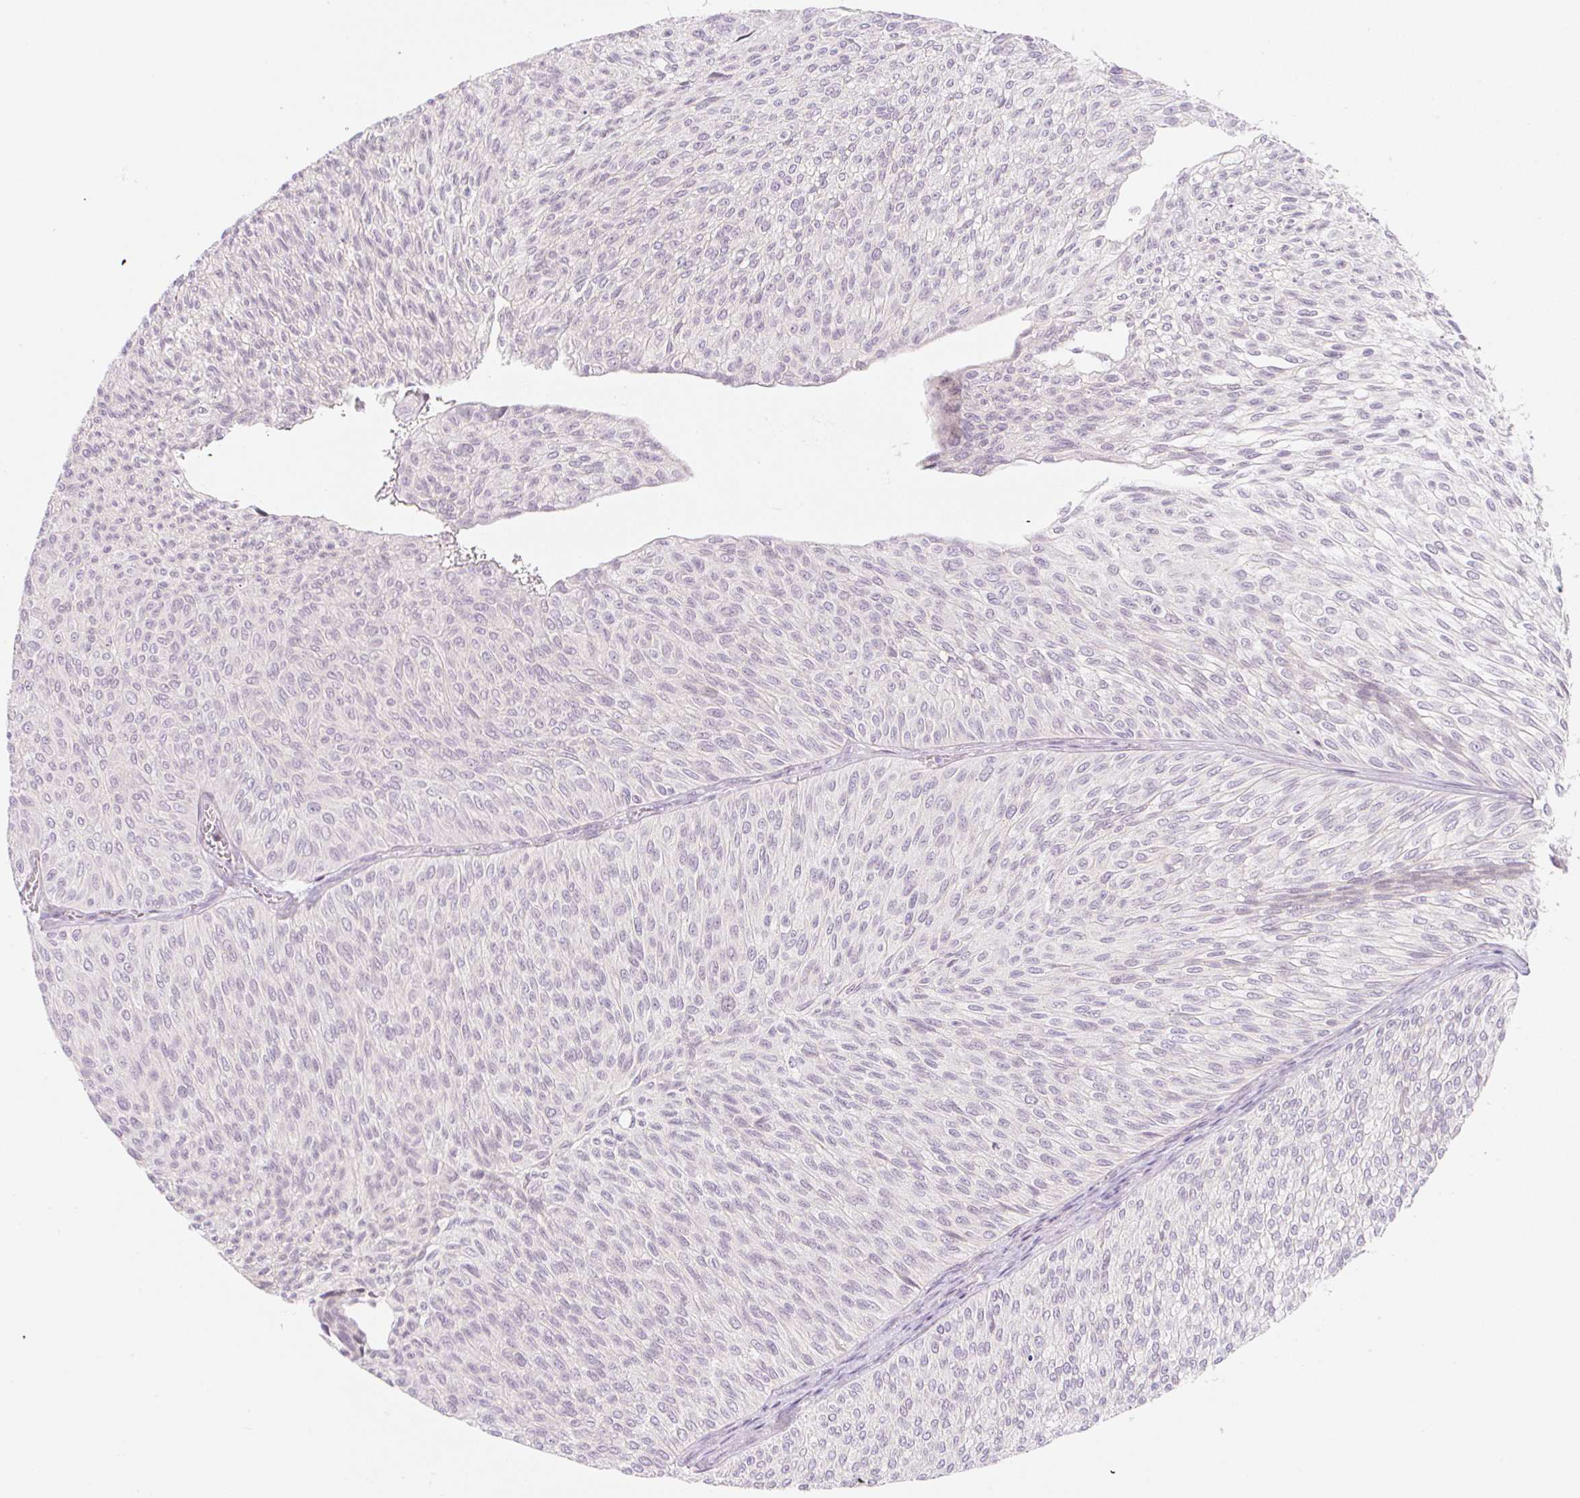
{"staining": {"intensity": "negative", "quantity": "none", "location": "none"}, "tissue": "urothelial cancer", "cell_type": "Tumor cells", "image_type": "cancer", "snomed": [{"axis": "morphology", "description": "Urothelial carcinoma, Low grade"}, {"axis": "topography", "description": "Urinary bladder"}], "caption": "Tumor cells are negative for brown protein staining in urothelial cancer. (Stains: DAB (3,3'-diaminobenzidine) immunohistochemistry with hematoxylin counter stain, Microscopy: brightfield microscopy at high magnification).", "gene": "CASKIN1", "patient": {"sex": "male", "age": 91}}